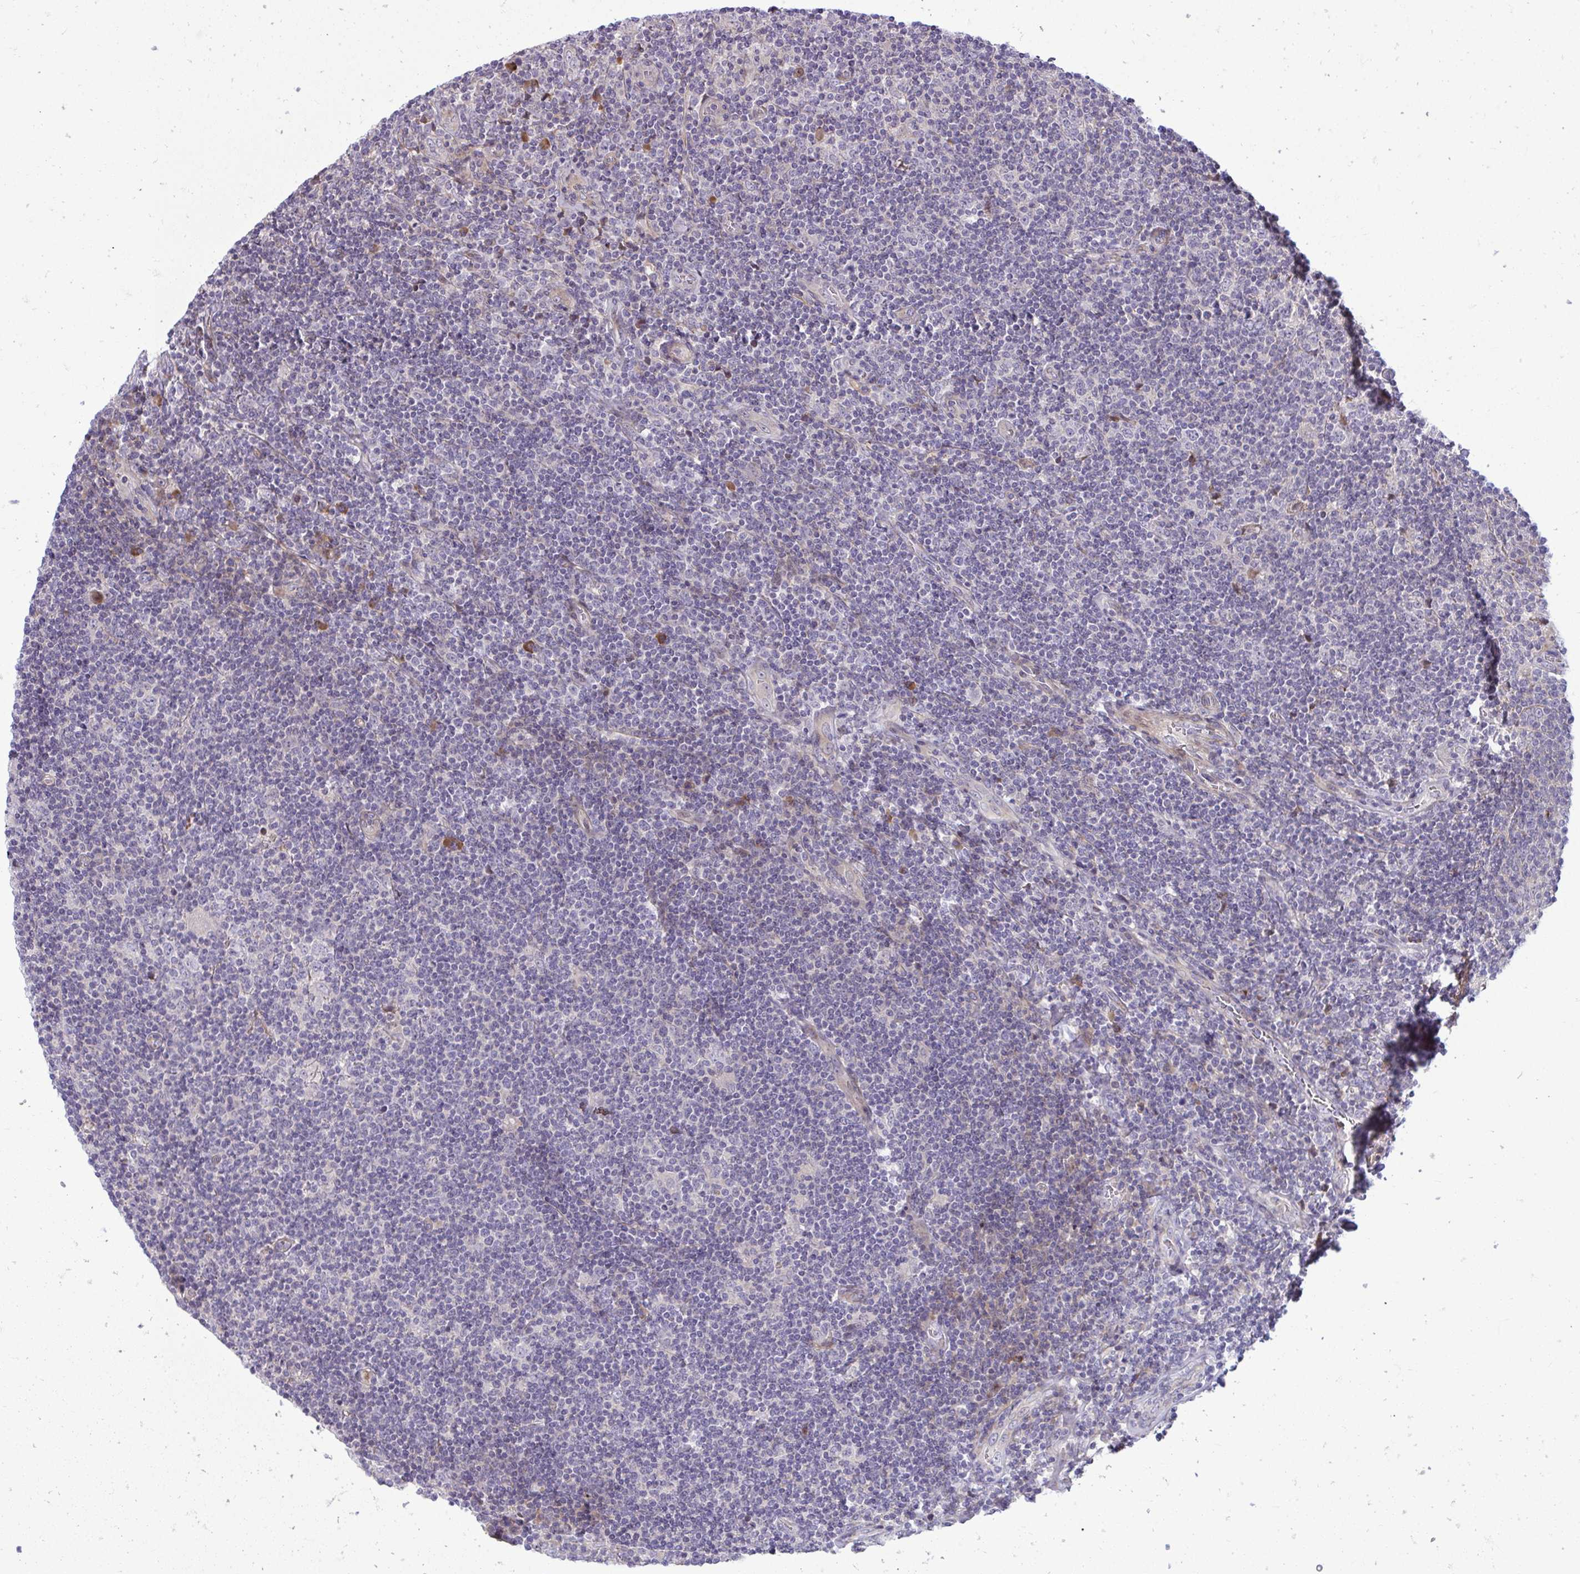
{"staining": {"intensity": "negative", "quantity": "none", "location": "none"}, "tissue": "lymphoma", "cell_type": "Tumor cells", "image_type": "cancer", "snomed": [{"axis": "morphology", "description": "Hodgkin's disease, NOS"}, {"axis": "topography", "description": "Lymph node"}], "caption": "A histopathology image of lymphoma stained for a protein exhibits no brown staining in tumor cells.", "gene": "ZSCAN9", "patient": {"sex": "male", "age": 40}}